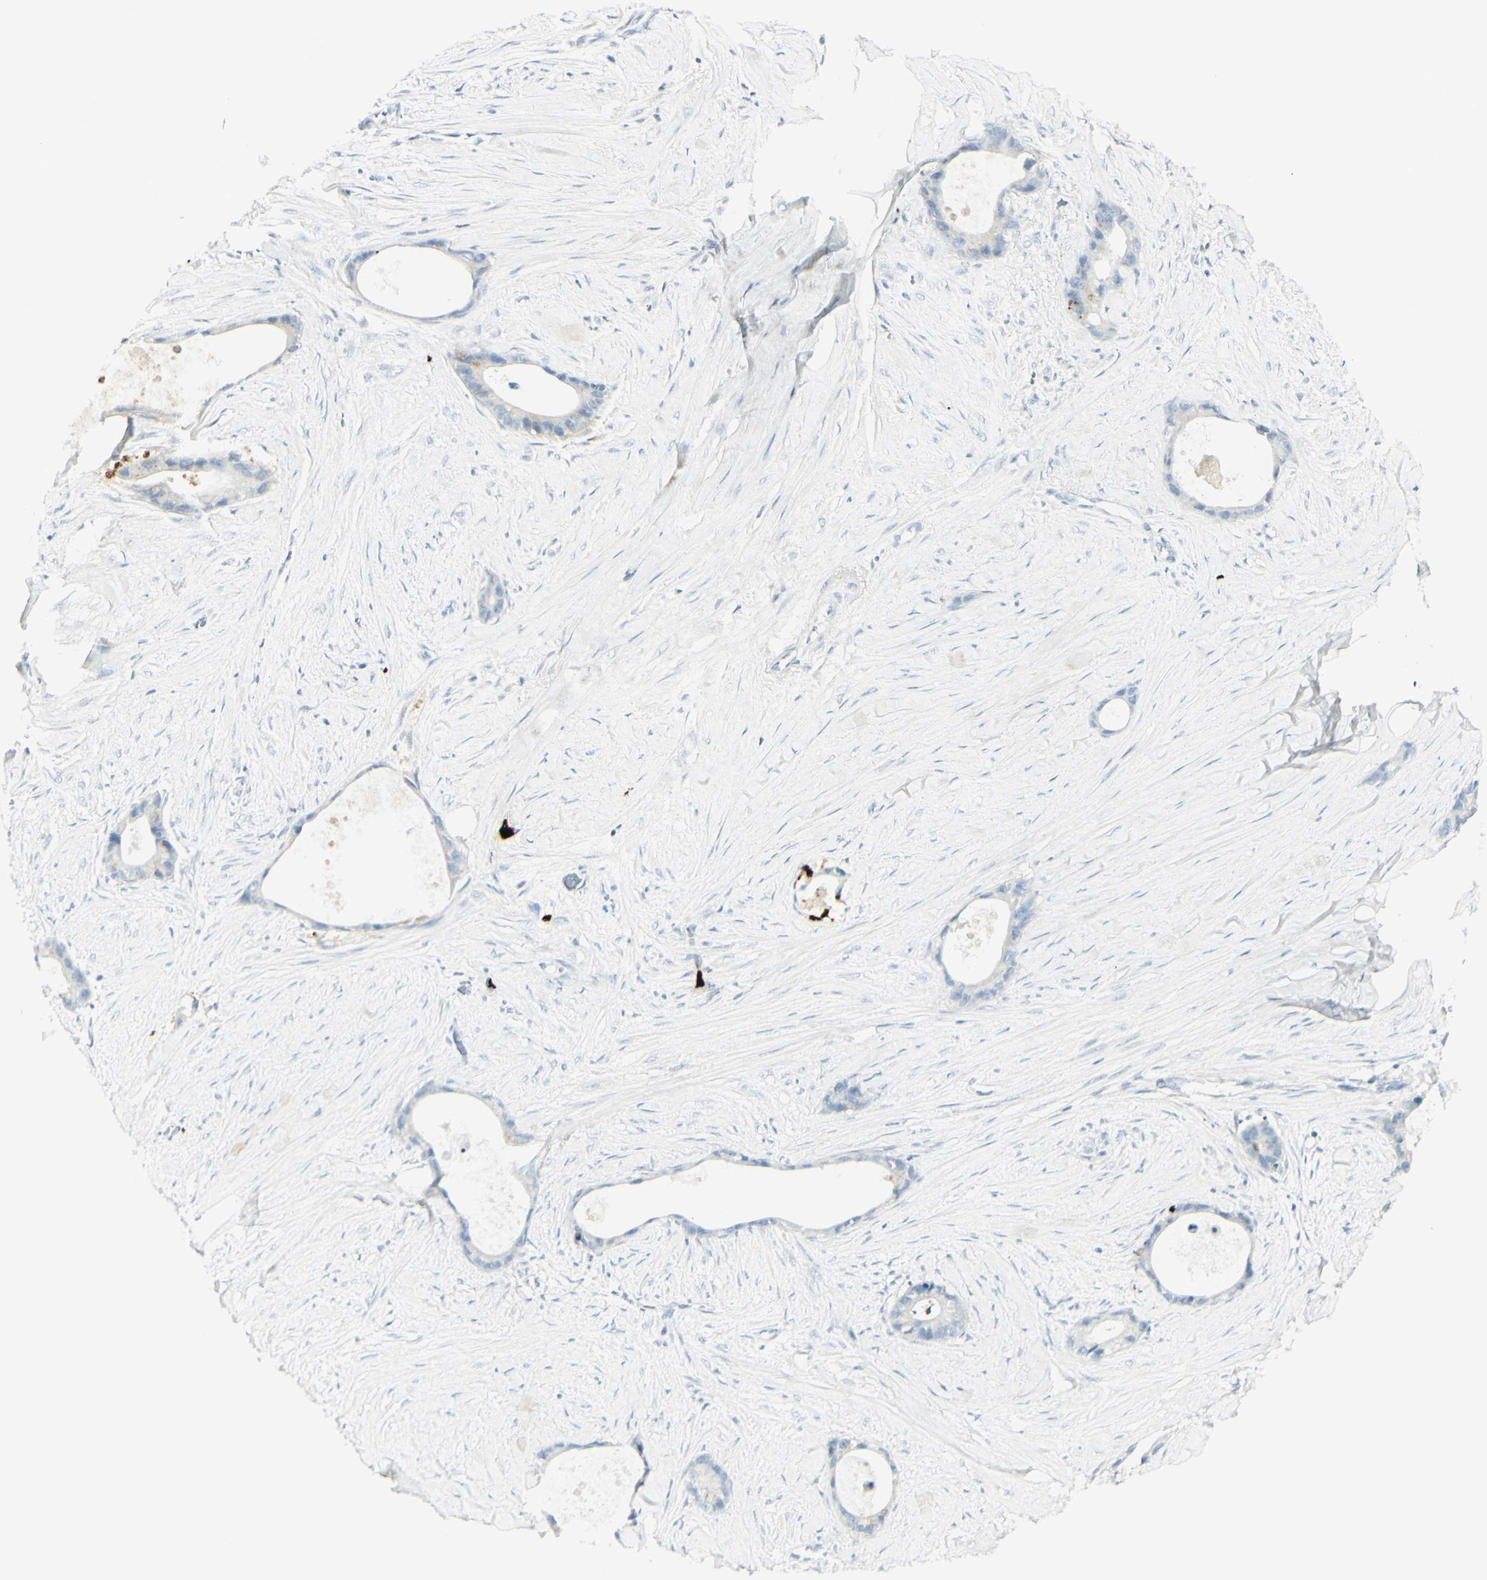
{"staining": {"intensity": "negative", "quantity": "none", "location": "none"}, "tissue": "liver cancer", "cell_type": "Tumor cells", "image_type": "cancer", "snomed": [{"axis": "morphology", "description": "Cholangiocarcinoma"}, {"axis": "topography", "description": "Liver"}], "caption": "Protein analysis of liver cholangiocarcinoma displays no significant expression in tumor cells. (Brightfield microscopy of DAB immunohistochemistry at high magnification).", "gene": "MDK", "patient": {"sex": "female", "age": 55}}